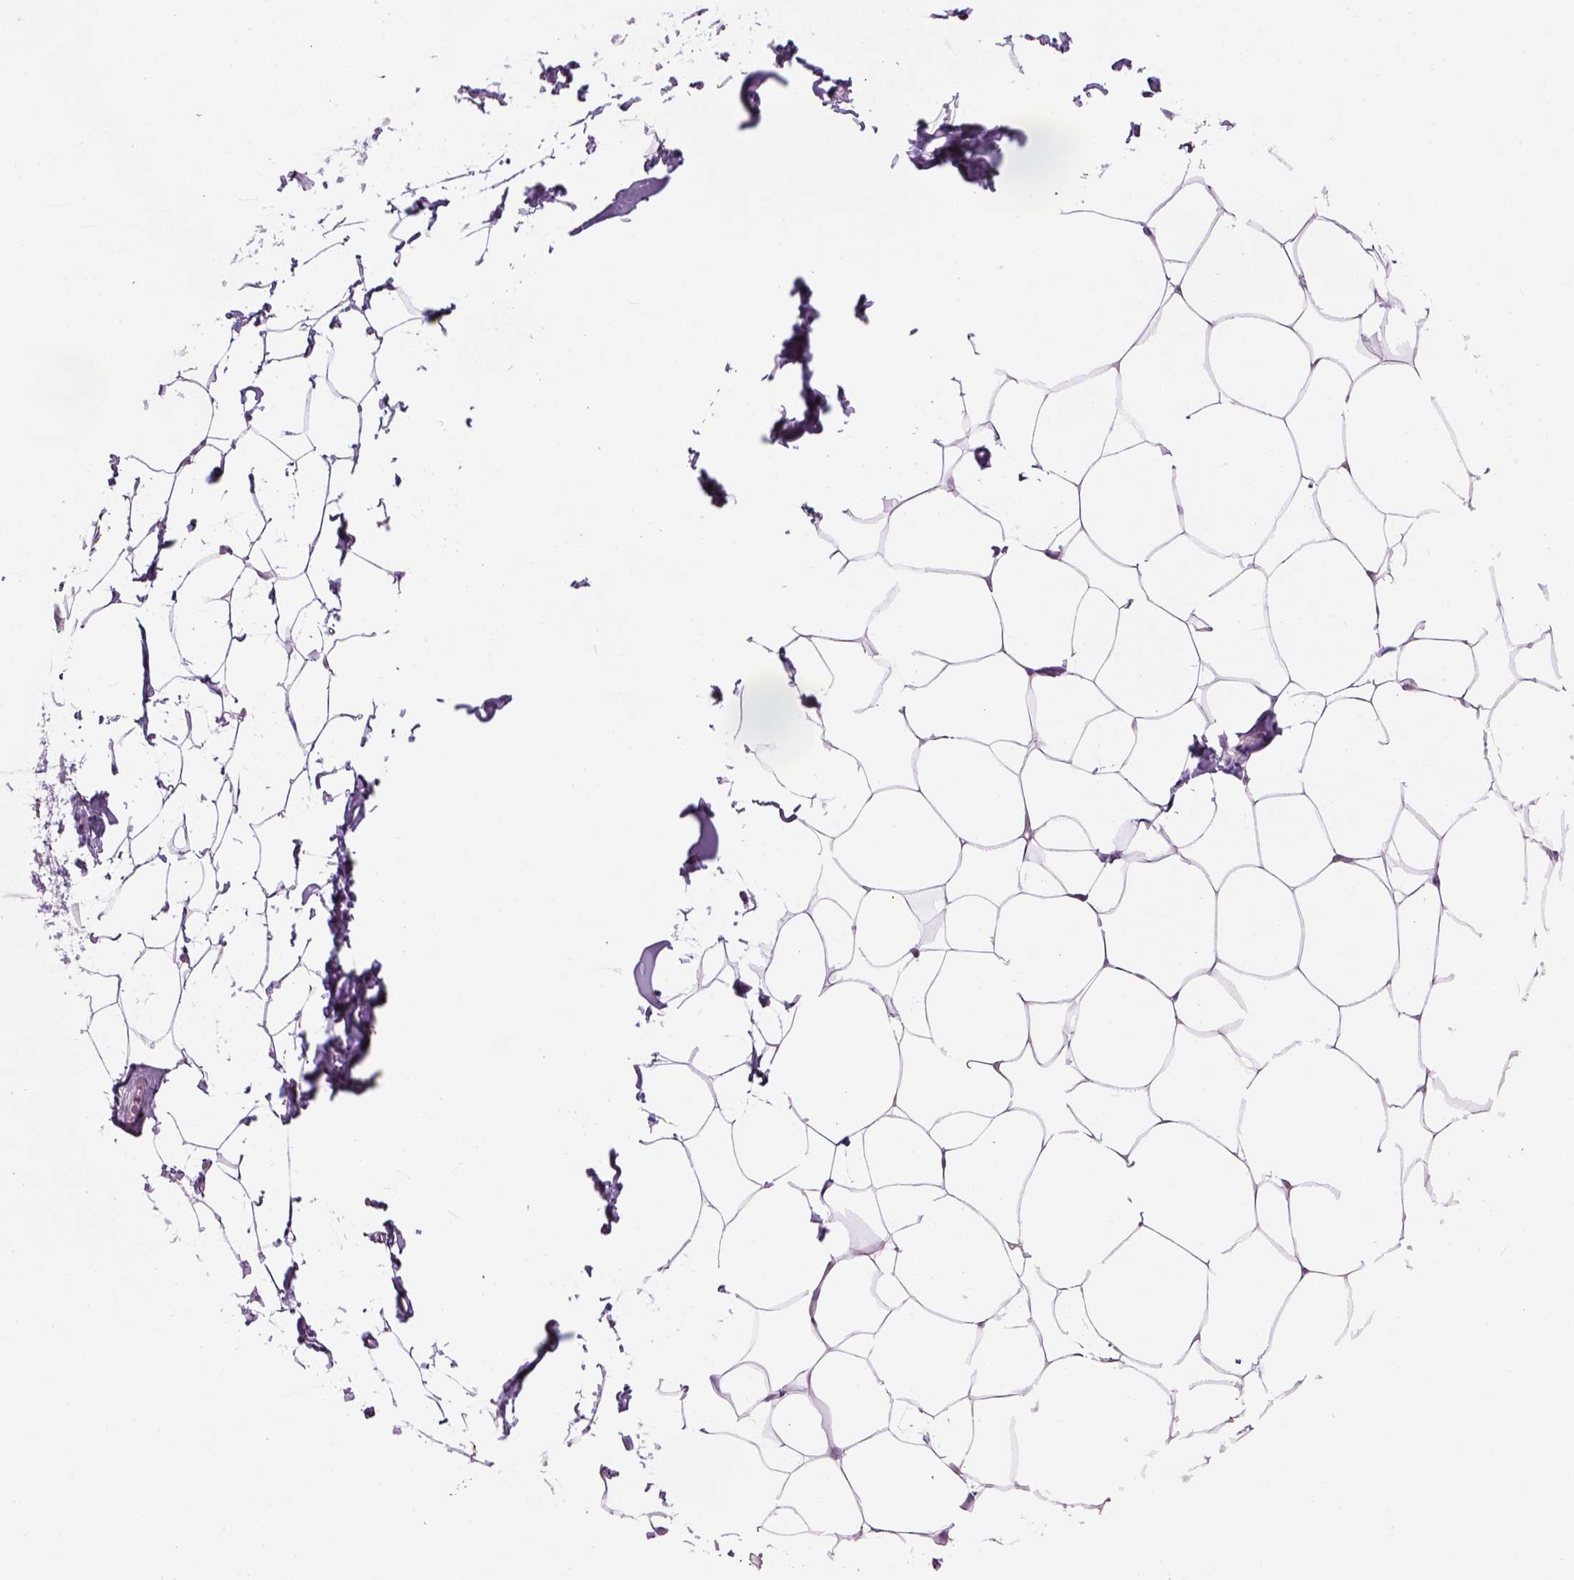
{"staining": {"intensity": "negative", "quantity": "none", "location": "none"}, "tissue": "breast", "cell_type": "Adipocytes", "image_type": "normal", "snomed": [{"axis": "morphology", "description": "Normal tissue, NOS"}, {"axis": "topography", "description": "Breast"}], "caption": "Breast stained for a protein using IHC reveals no positivity adipocytes.", "gene": "CIBAR2", "patient": {"sex": "female", "age": 32}}